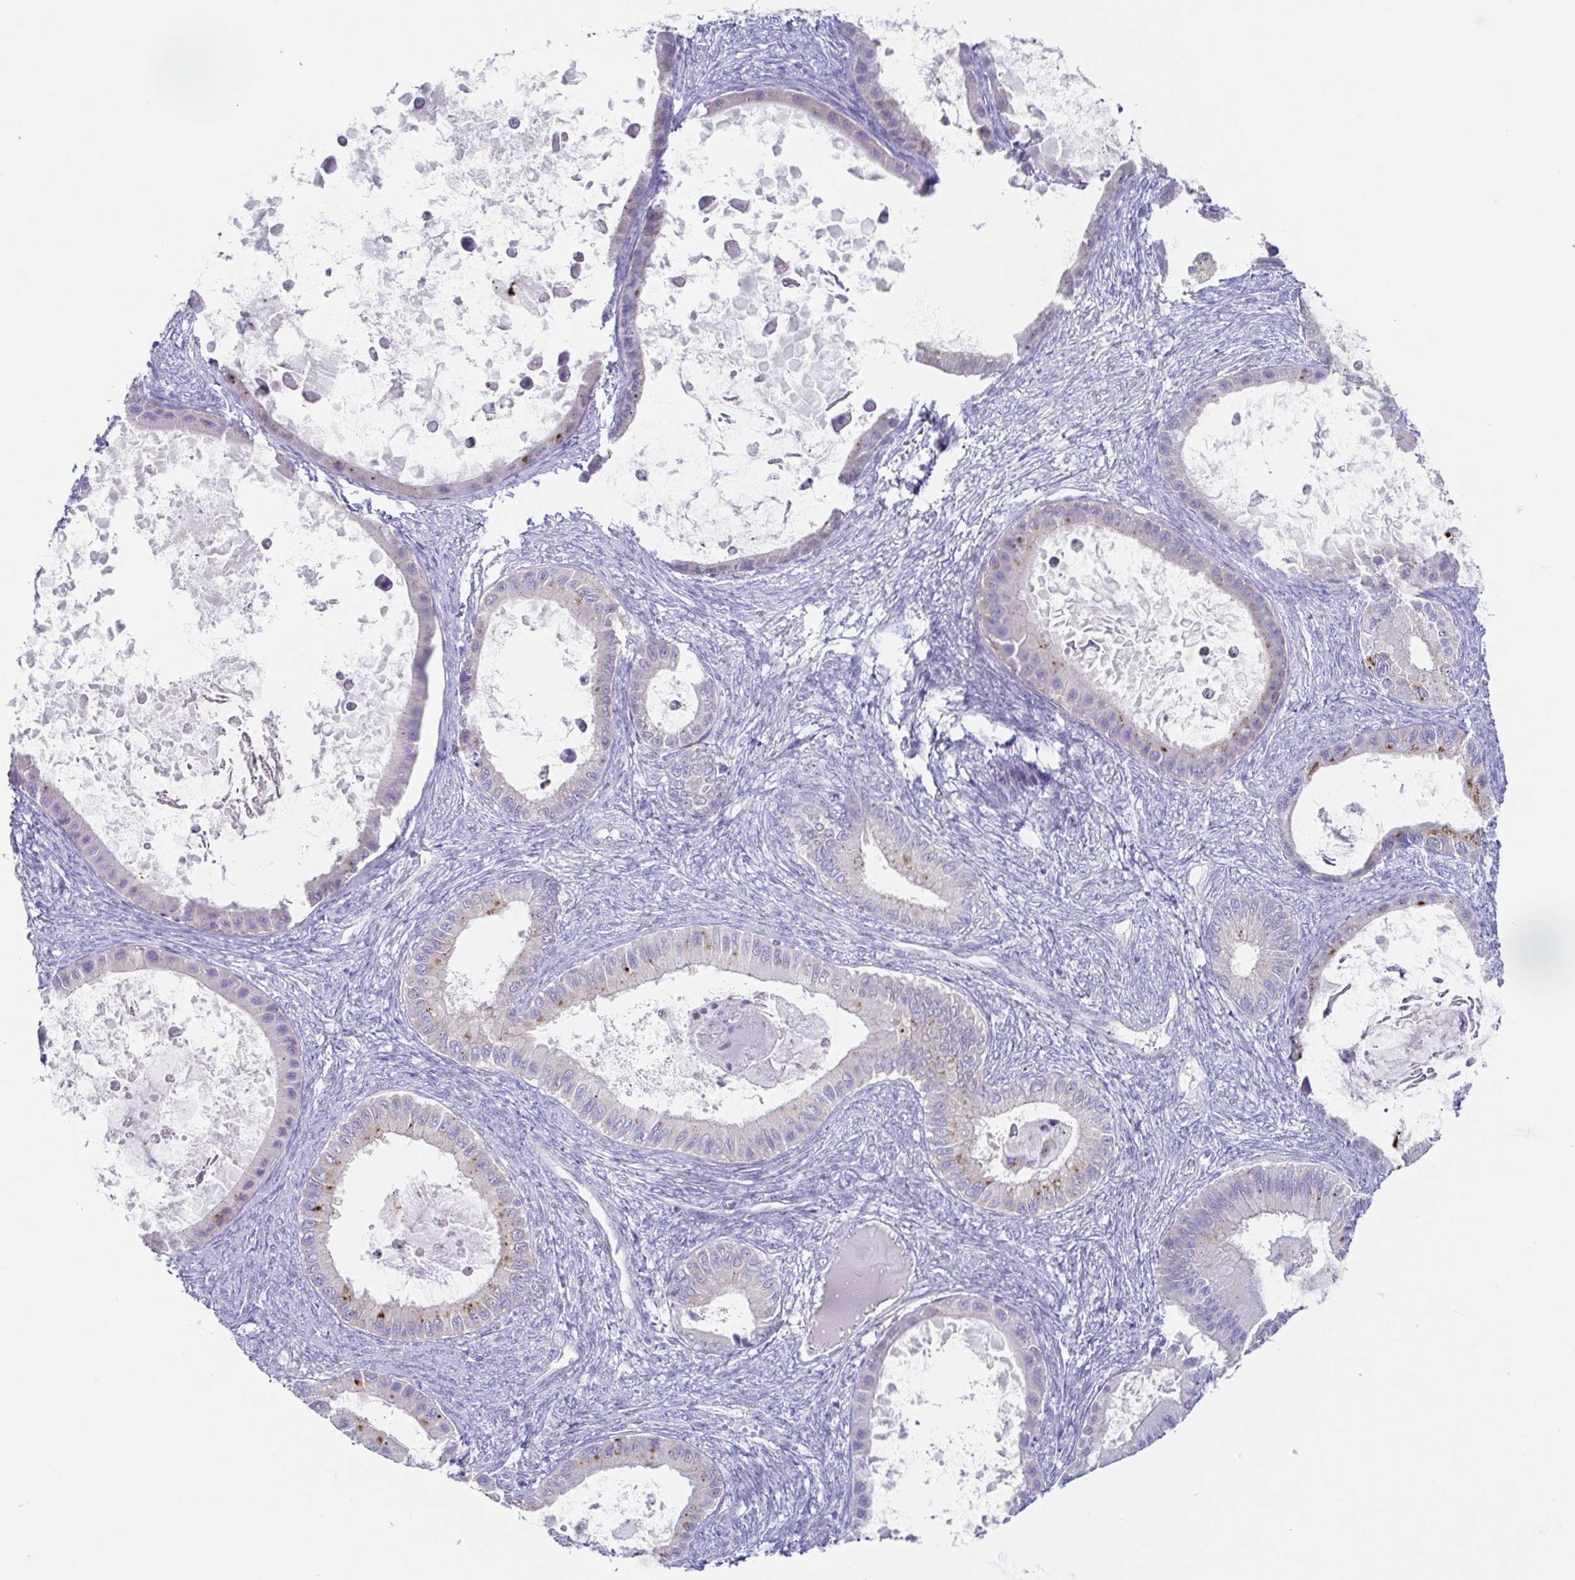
{"staining": {"intensity": "moderate", "quantity": "<25%", "location": "cytoplasmic/membranous"}, "tissue": "ovarian cancer", "cell_type": "Tumor cells", "image_type": "cancer", "snomed": [{"axis": "morphology", "description": "Cystadenocarcinoma, mucinous, NOS"}, {"axis": "topography", "description": "Ovary"}], "caption": "Ovarian mucinous cystadenocarcinoma stained for a protein shows moderate cytoplasmic/membranous positivity in tumor cells.", "gene": "HTR2A", "patient": {"sex": "female", "age": 64}}